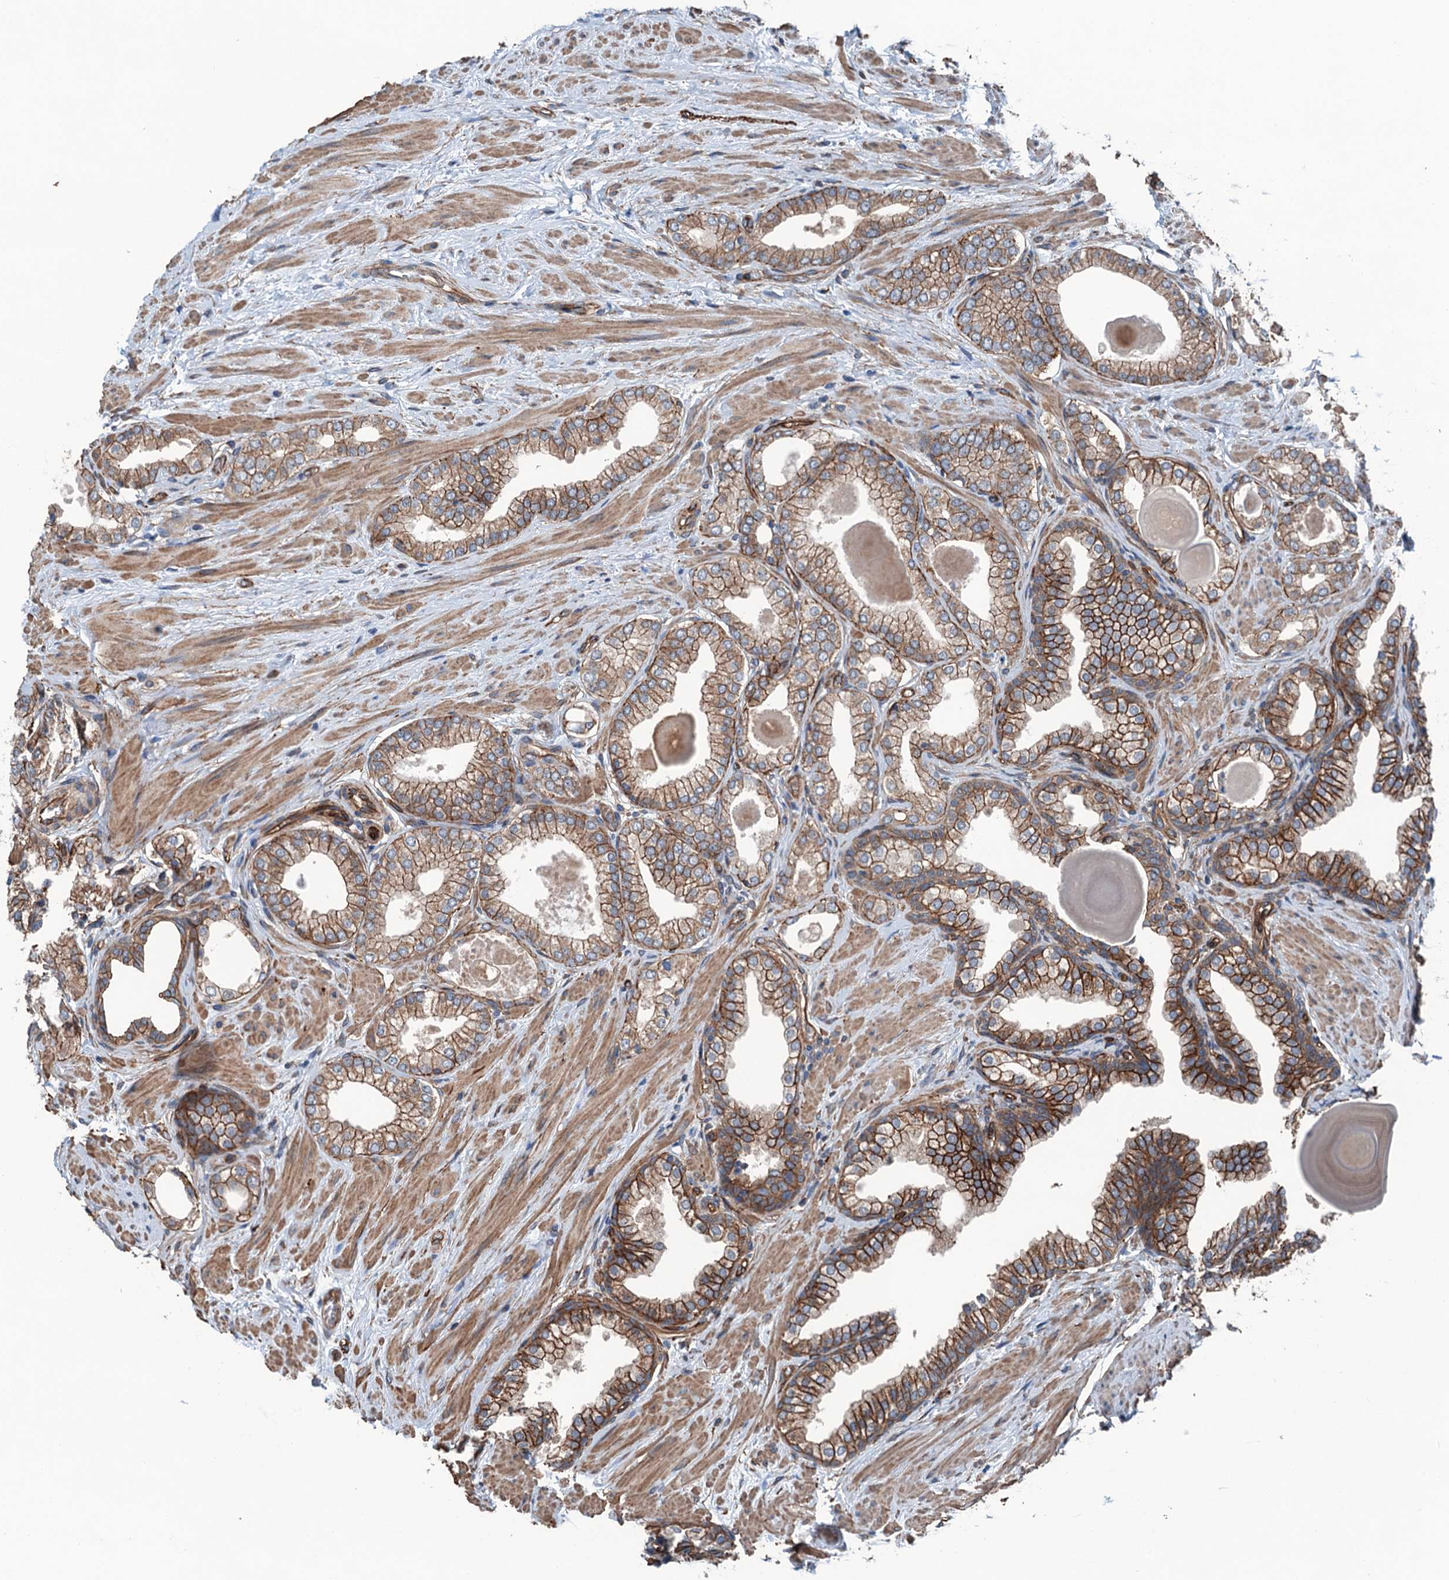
{"staining": {"intensity": "strong", "quantity": ">75%", "location": "cytoplasmic/membranous"}, "tissue": "prostate", "cell_type": "Glandular cells", "image_type": "normal", "snomed": [{"axis": "morphology", "description": "Normal tissue, NOS"}, {"axis": "topography", "description": "Prostate"}], "caption": "Protein expression analysis of unremarkable human prostate reveals strong cytoplasmic/membranous positivity in approximately >75% of glandular cells. Using DAB (brown) and hematoxylin (blue) stains, captured at high magnification using brightfield microscopy.", "gene": "NMRAL1", "patient": {"sex": "male", "age": 48}}